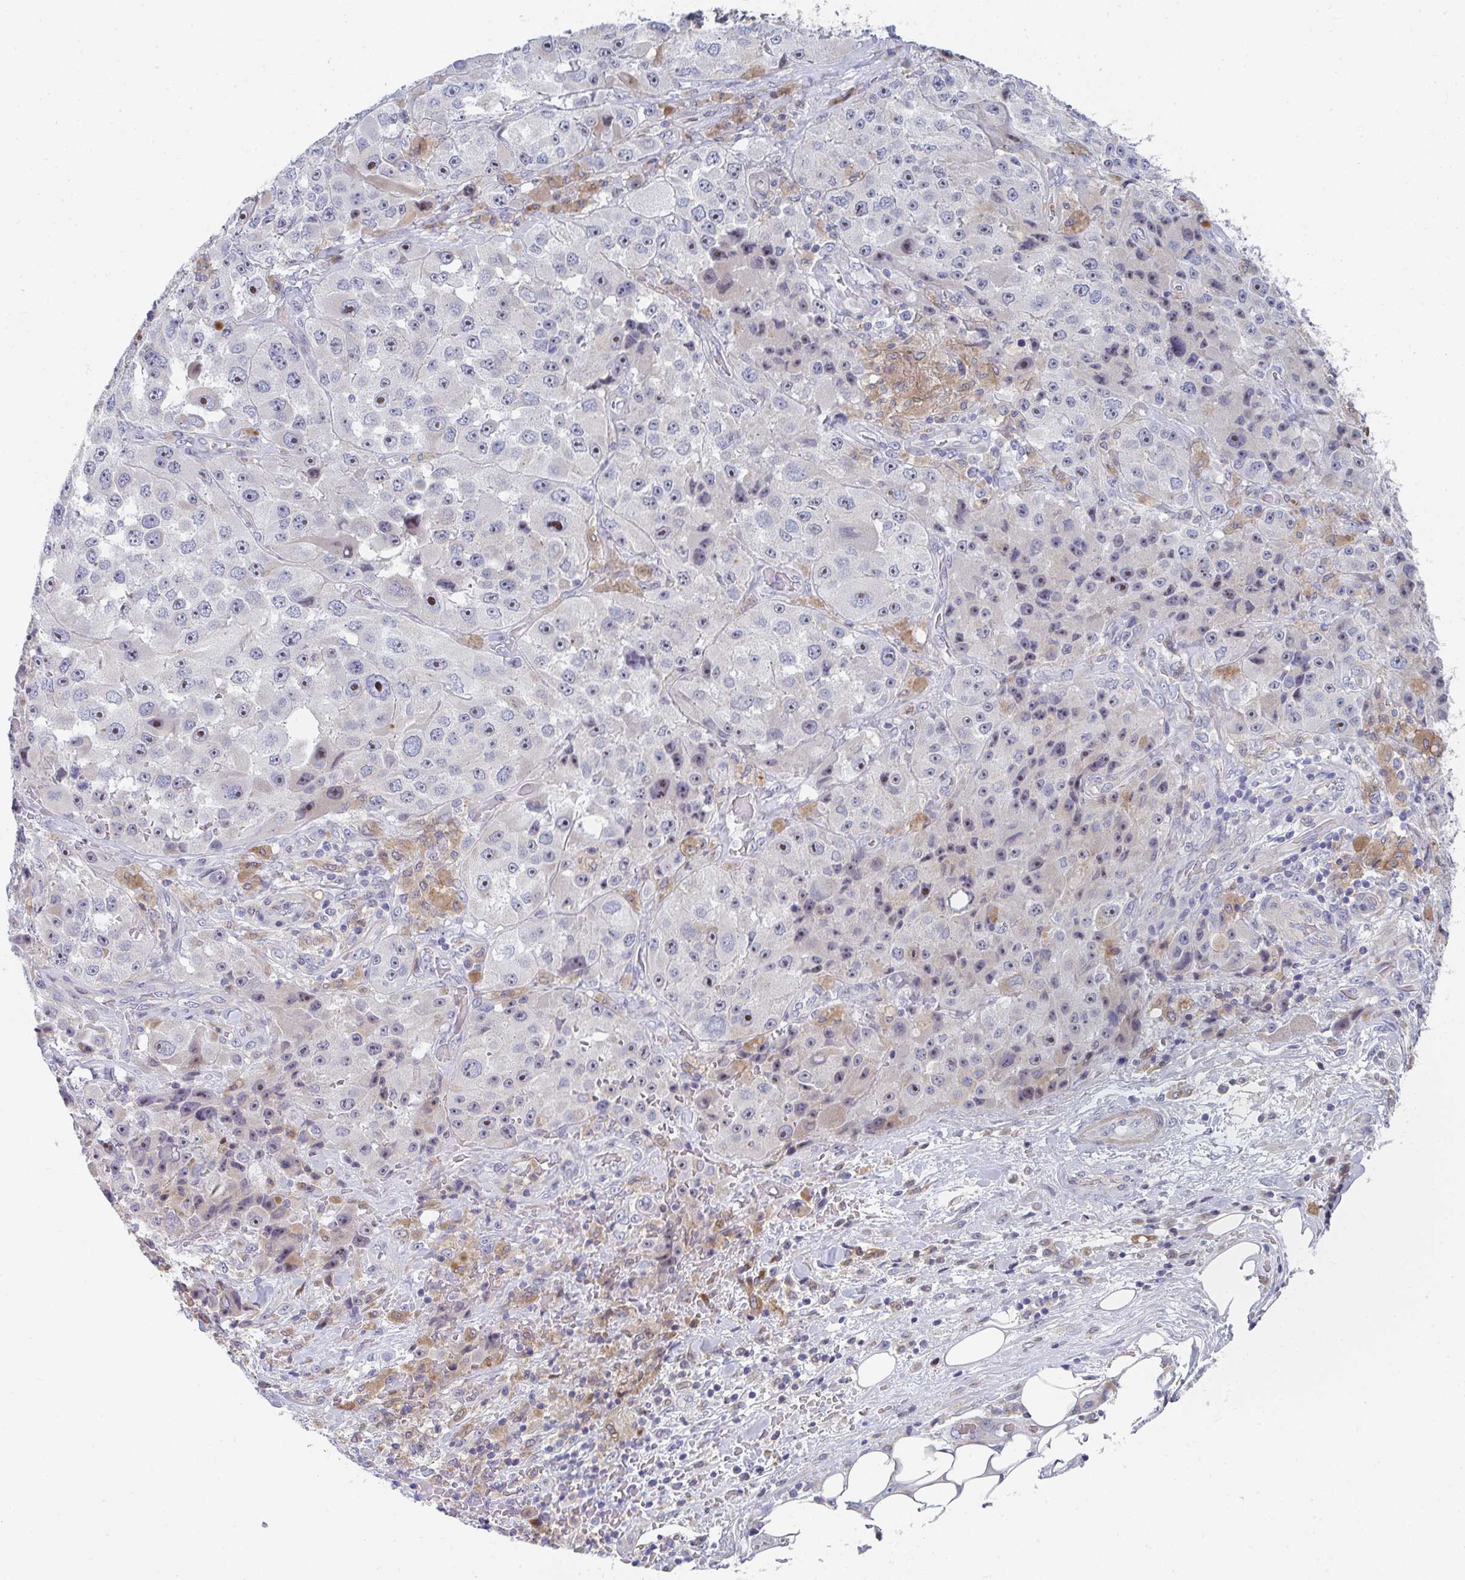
{"staining": {"intensity": "moderate", "quantity": "<25%", "location": "nuclear"}, "tissue": "melanoma", "cell_type": "Tumor cells", "image_type": "cancer", "snomed": [{"axis": "morphology", "description": "Malignant melanoma, Metastatic site"}, {"axis": "topography", "description": "Lymph node"}], "caption": "This image demonstrates immunohistochemistry (IHC) staining of melanoma, with low moderate nuclear positivity in approximately <25% of tumor cells.", "gene": "KLHL33", "patient": {"sex": "male", "age": 62}}